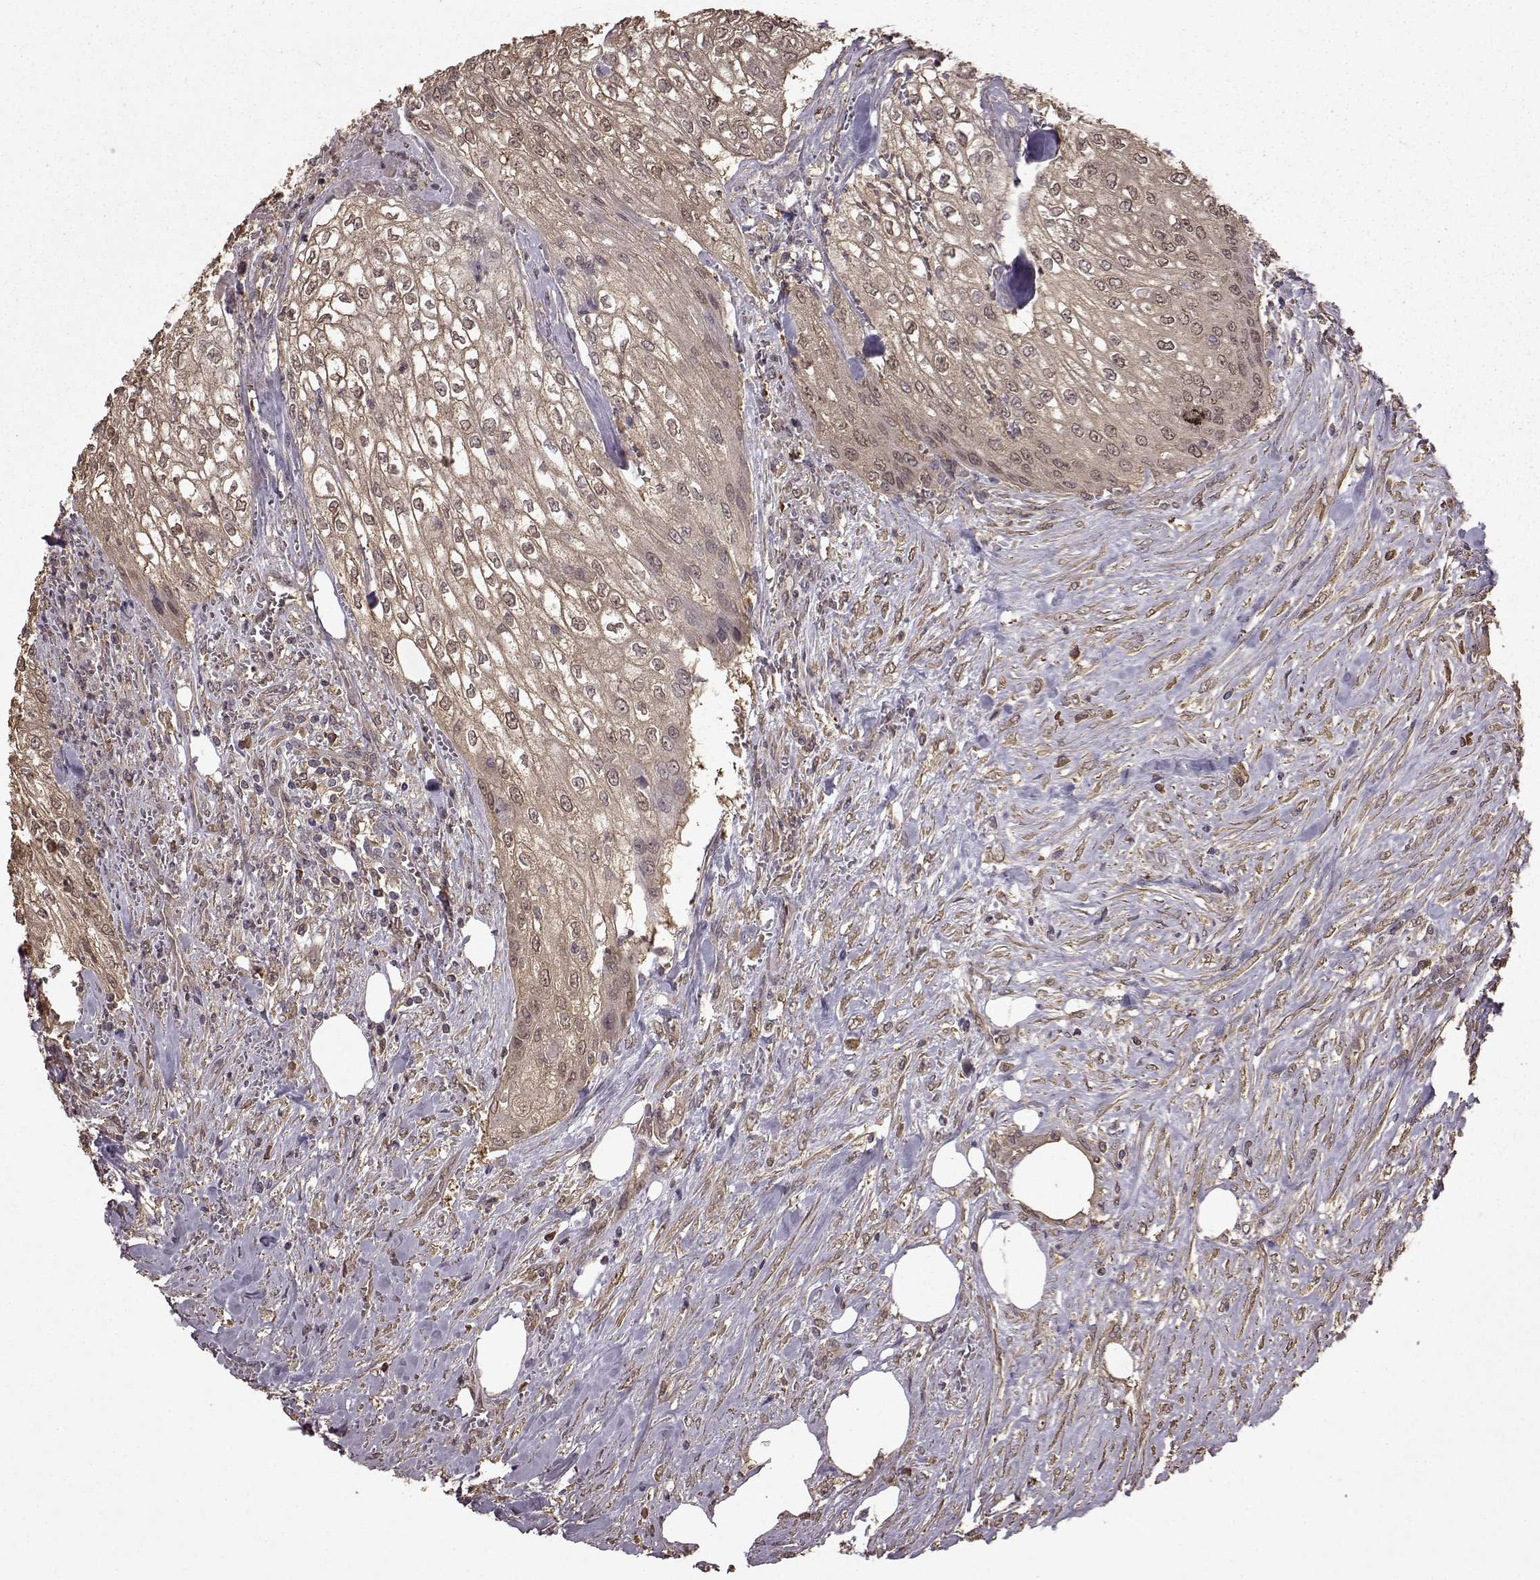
{"staining": {"intensity": "weak", "quantity": ">75%", "location": "cytoplasmic/membranous"}, "tissue": "urothelial cancer", "cell_type": "Tumor cells", "image_type": "cancer", "snomed": [{"axis": "morphology", "description": "Urothelial carcinoma, High grade"}, {"axis": "topography", "description": "Urinary bladder"}], "caption": "Tumor cells demonstrate low levels of weak cytoplasmic/membranous staining in approximately >75% of cells in high-grade urothelial carcinoma. Using DAB (brown) and hematoxylin (blue) stains, captured at high magnification using brightfield microscopy.", "gene": "NME1-NME2", "patient": {"sex": "male", "age": 62}}